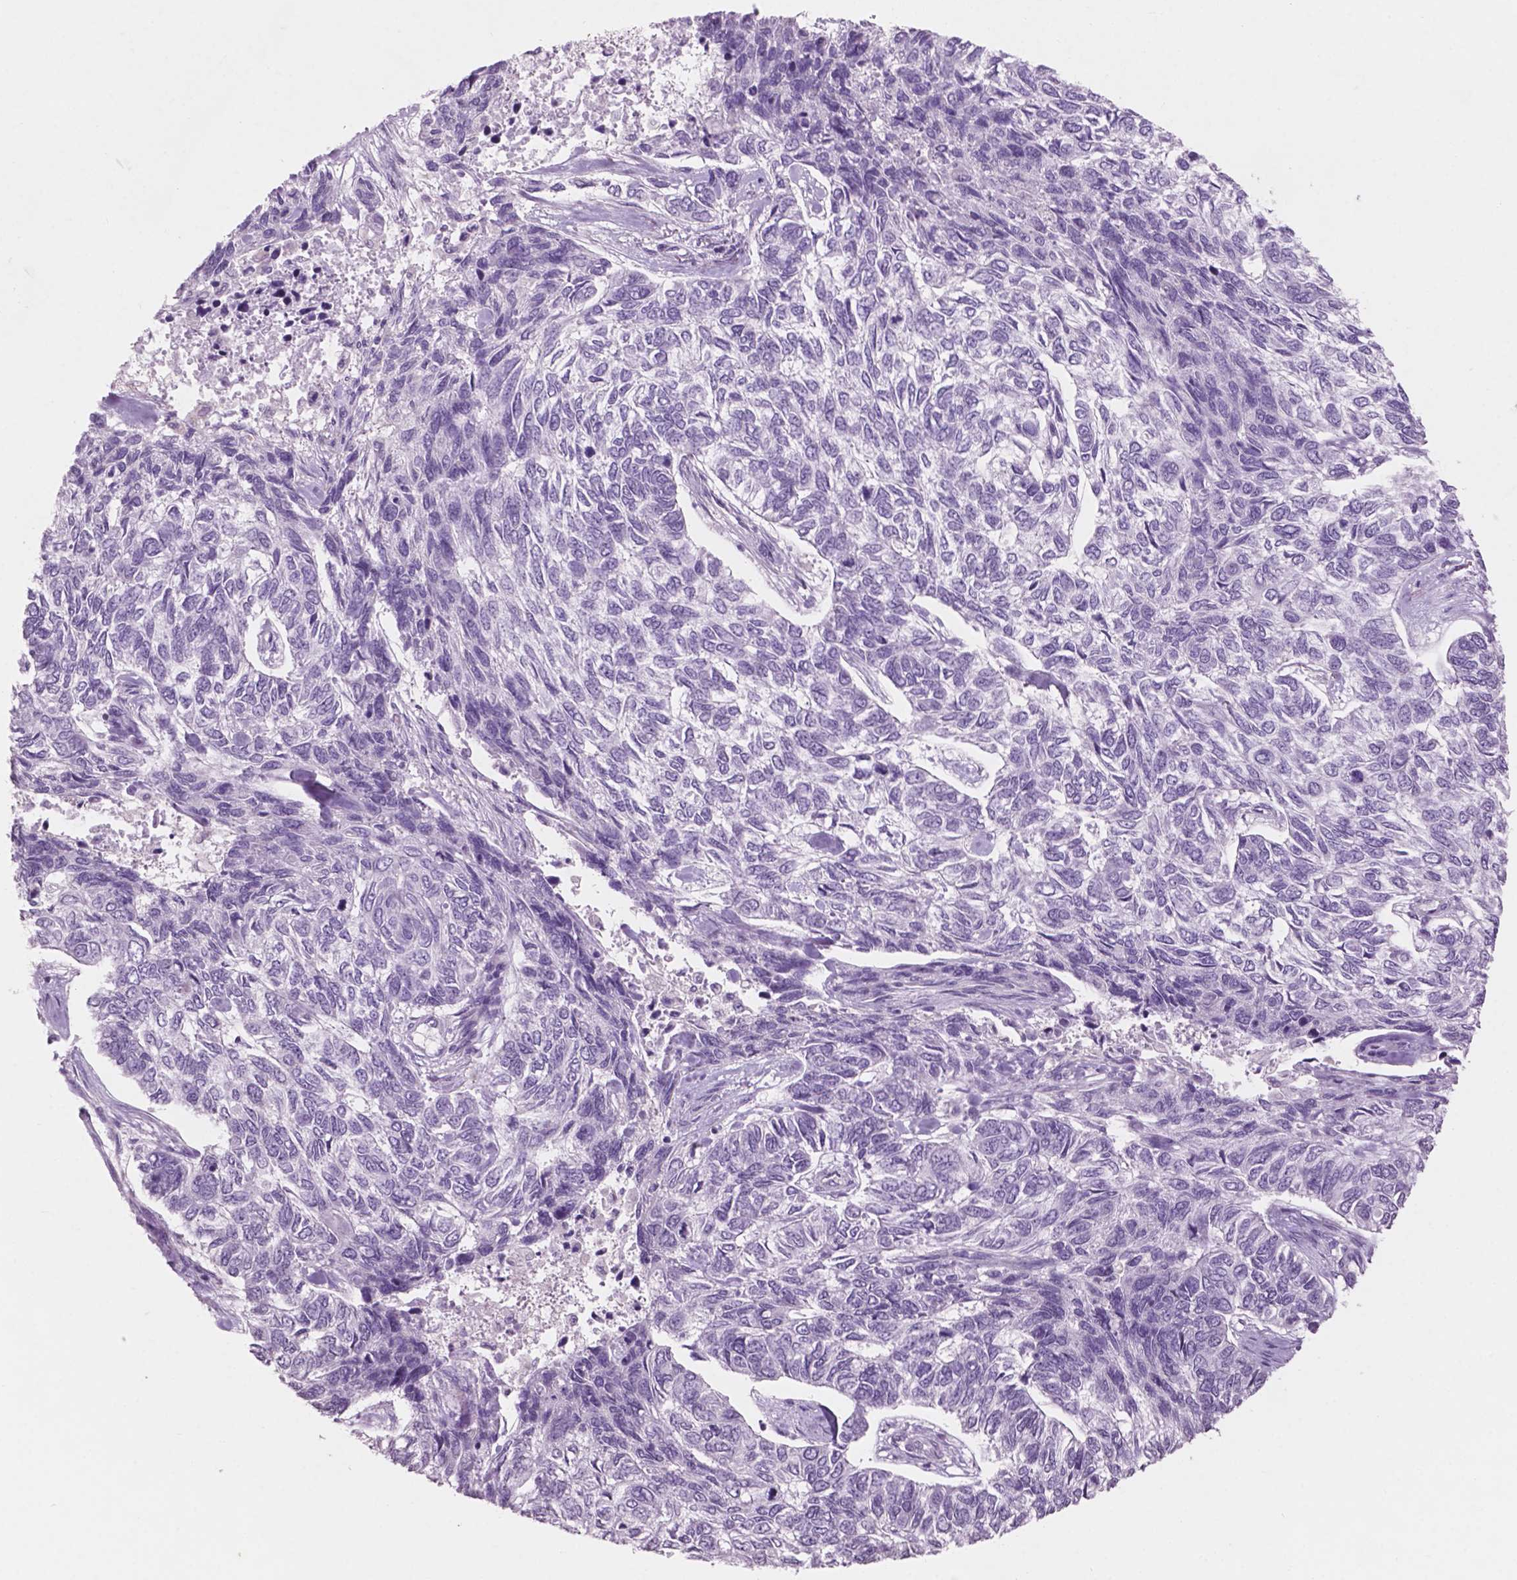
{"staining": {"intensity": "negative", "quantity": "none", "location": "none"}, "tissue": "skin cancer", "cell_type": "Tumor cells", "image_type": "cancer", "snomed": [{"axis": "morphology", "description": "Basal cell carcinoma"}, {"axis": "topography", "description": "Skin"}], "caption": "High power microscopy image of an IHC histopathology image of basal cell carcinoma (skin), revealing no significant positivity in tumor cells. The staining was performed using DAB (3,3'-diaminobenzidine) to visualize the protein expression in brown, while the nuclei were stained in blue with hematoxylin (Magnification: 20x).", "gene": "AWAT1", "patient": {"sex": "female", "age": 65}}